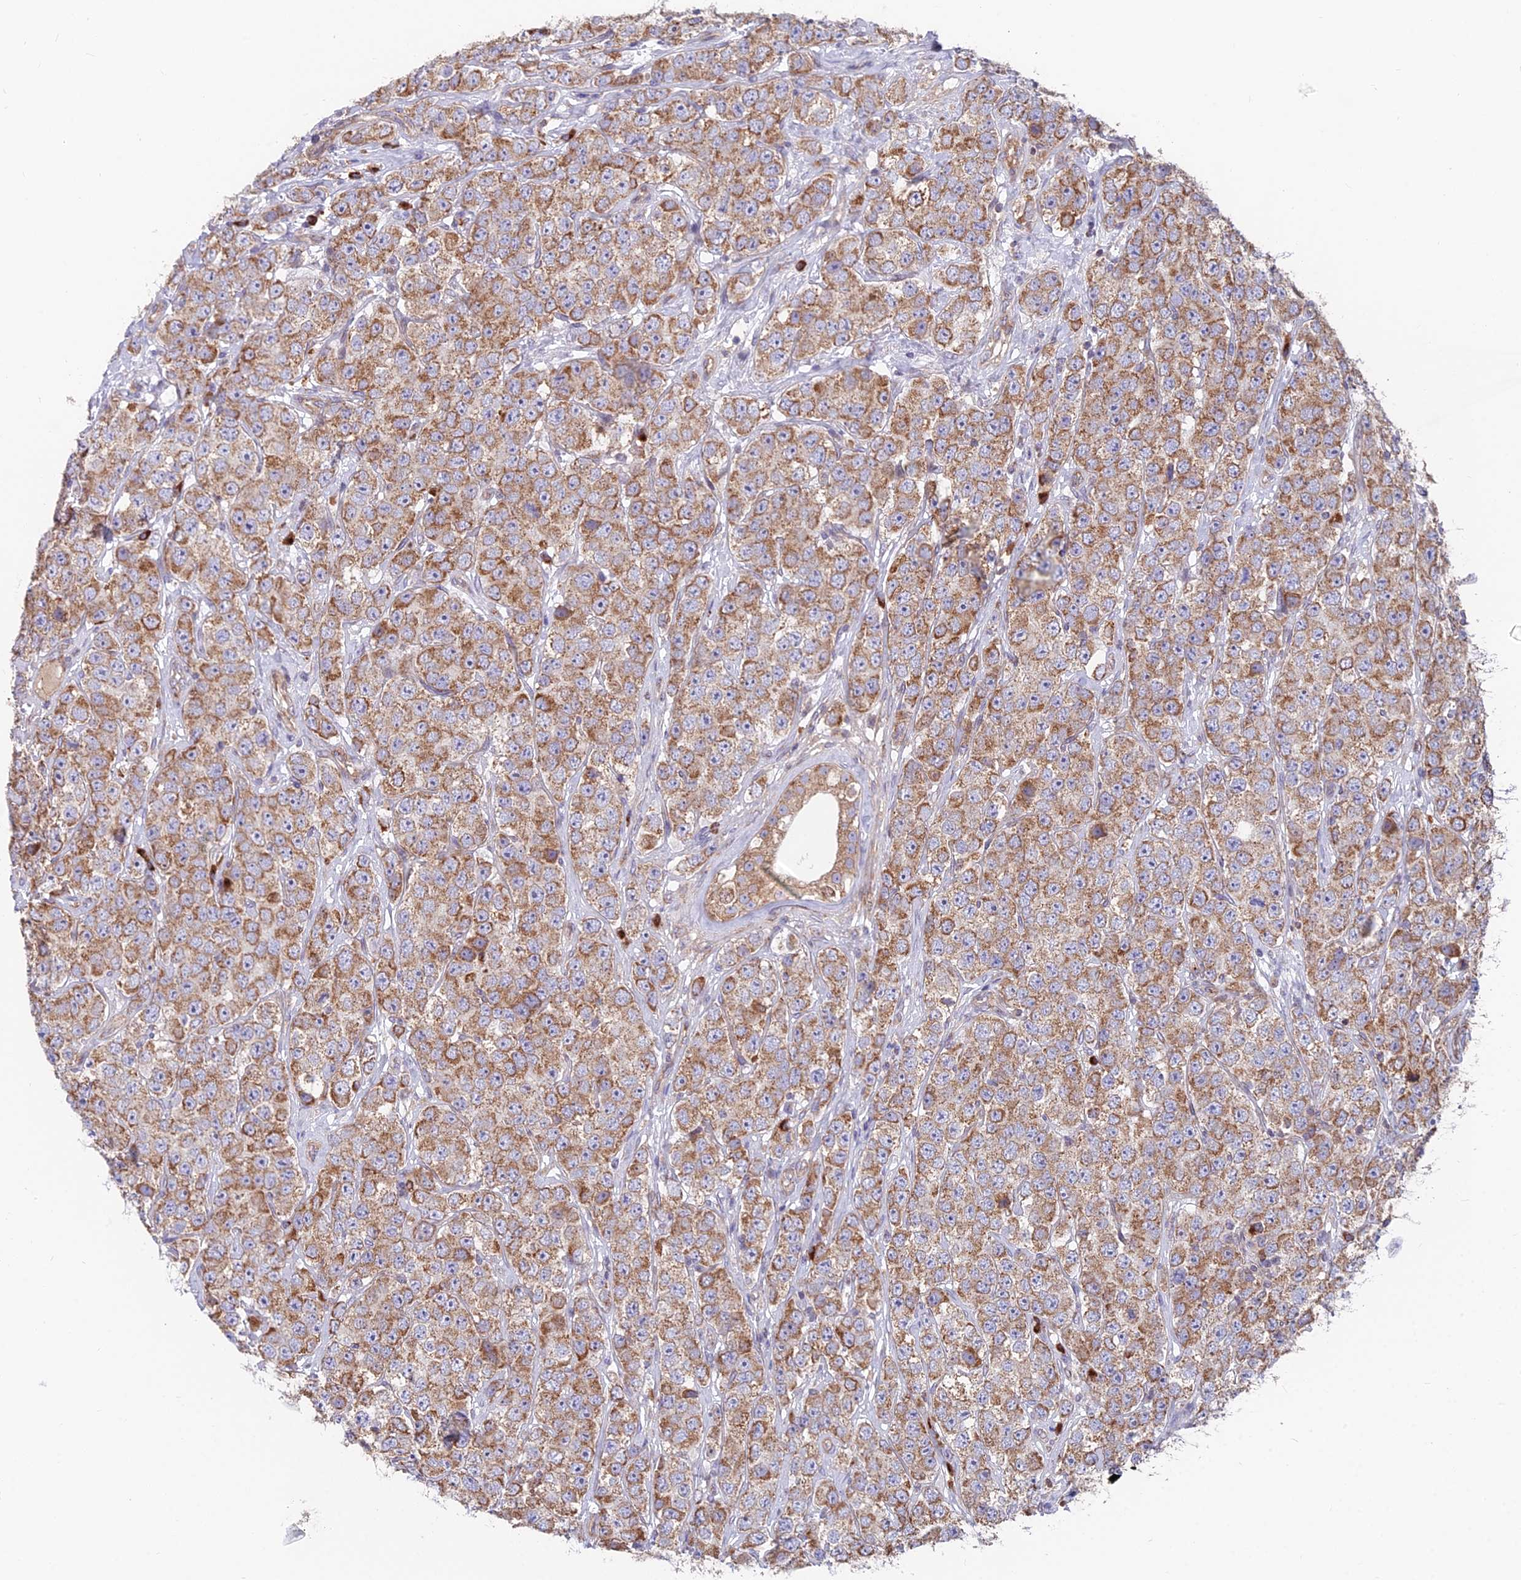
{"staining": {"intensity": "moderate", "quantity": ">75%", "location": "cytoplasmic/membranous"}, "tissue": "testis cancer", "cell_type": "Tumor cells", "image_type": "cancer", "snomed": [{"axis": "morphology", "description": "Seminoma, NOS"}, {"axis": "topography", "description": "Testis"}], "caption": "Immunohistochemistry (IHC) (DAB (3,3'-diaminobenzidine)) staining of testis cancer (seminoma) exhibits moderate cytoplasmic/membranous protein staining in about >75% of tumor cells.", "gene": "TBC1D20", "patient": {"sex": "male", "age": 28}}